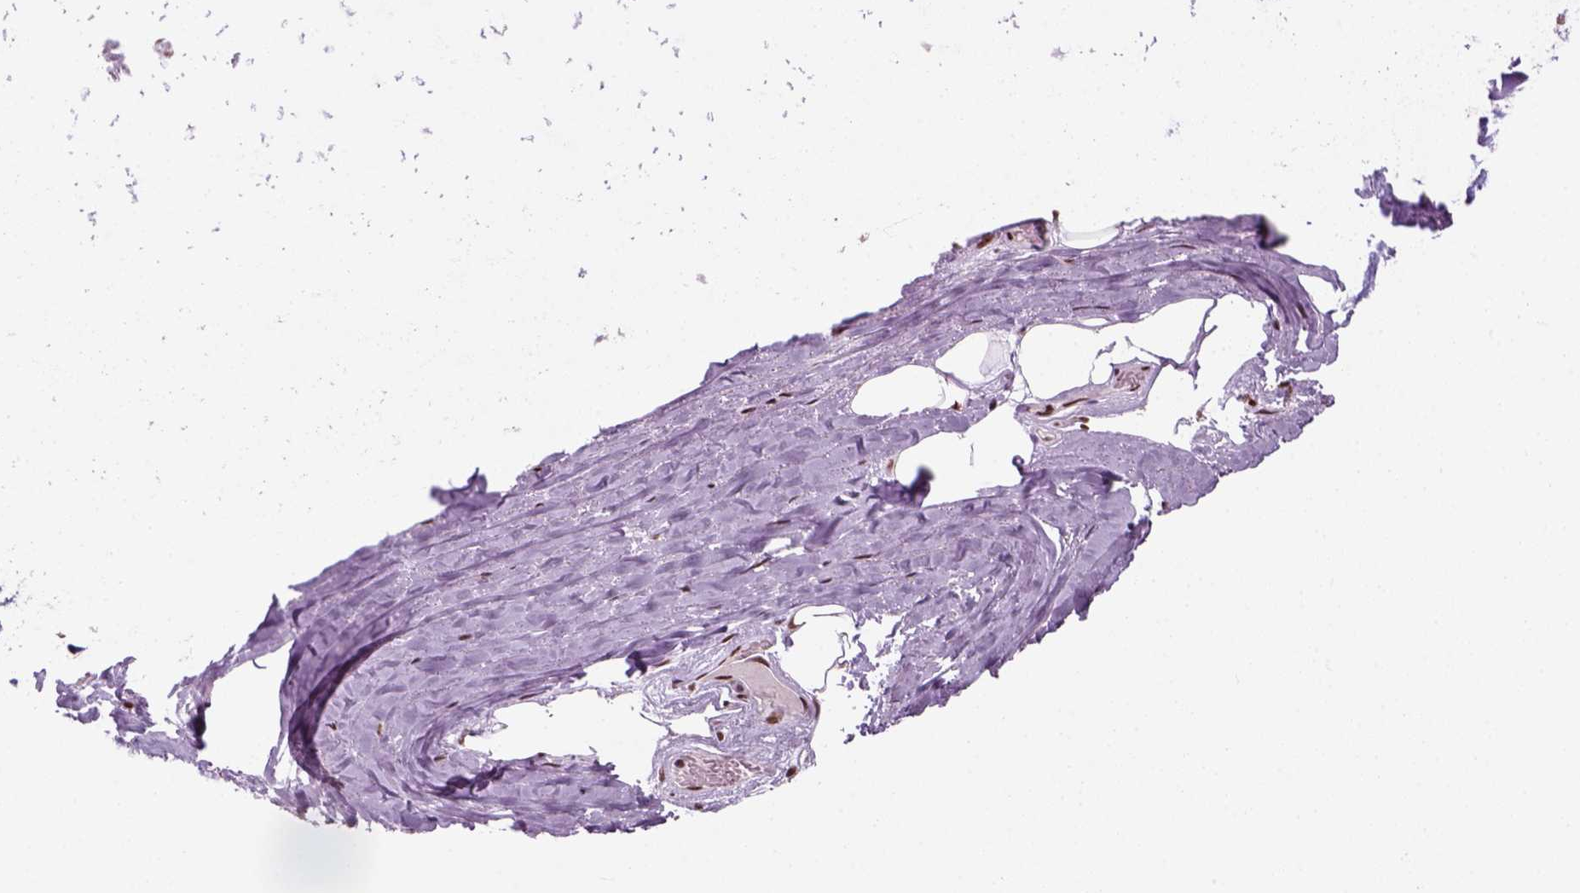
{"staining": {"intensity": "moderate", "quantity": ">75%", "location": "nuclear"}, "tissue": "soft tissue", "cell_type": "Fibroblasts", "image_type": "normal", "snomed": [{"axis": "morphology", "description": "Normal tissue, NOS"}, {"axis": "topography", "description": "Cartilage tissue"}], "caption": "A high-resolution photomicrograph shows IHC staining of unremarkable soft tissue, which reveals moderate nuclear positivity in about >75% of fibroblasts.", "gene": "GTF2F1", "patient": {"sex": "male", "age": 57}}